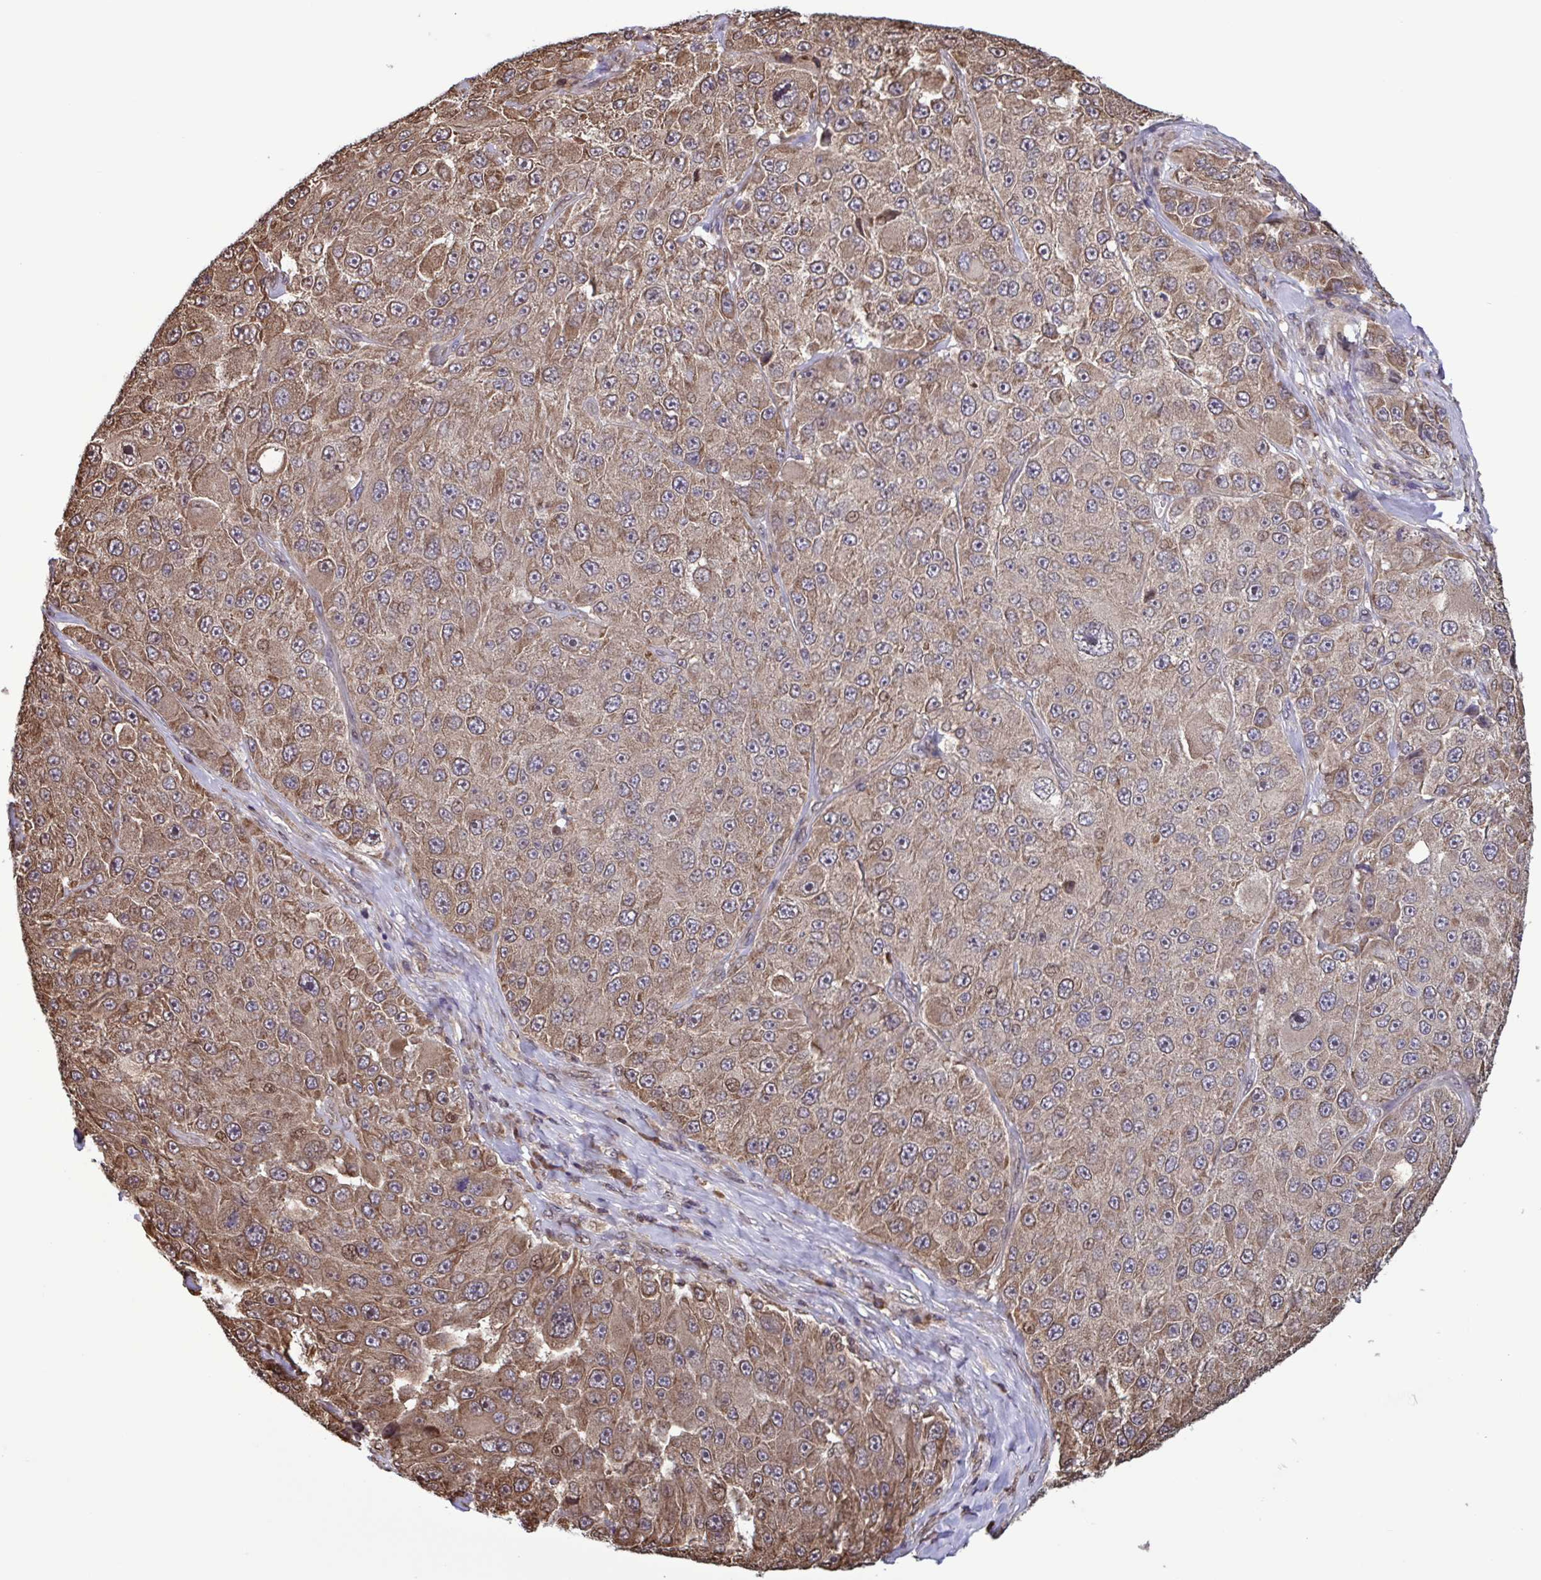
{"staining": {"intensity": "moderate", "quantity": ">75%", "location": "cytoplasmic/membranous"}, "tissue": "melanoma", "cell_type": "Tumor cells", "image_type": "cancer", "snomed": [{"axis": "morphology", "description": "Malignant melanoma, Metastatic site"}, {"axis": "topography", "description": "Lymph node"}], "caption": "Protein staining by immunohistochemistry (IHC) shows moderate cytoplasmic/membranous positivity in approximately >75% of tumor cells in melanoma.", "gene": "SEC63", "patient": {"sex": "male", "age": 62}}